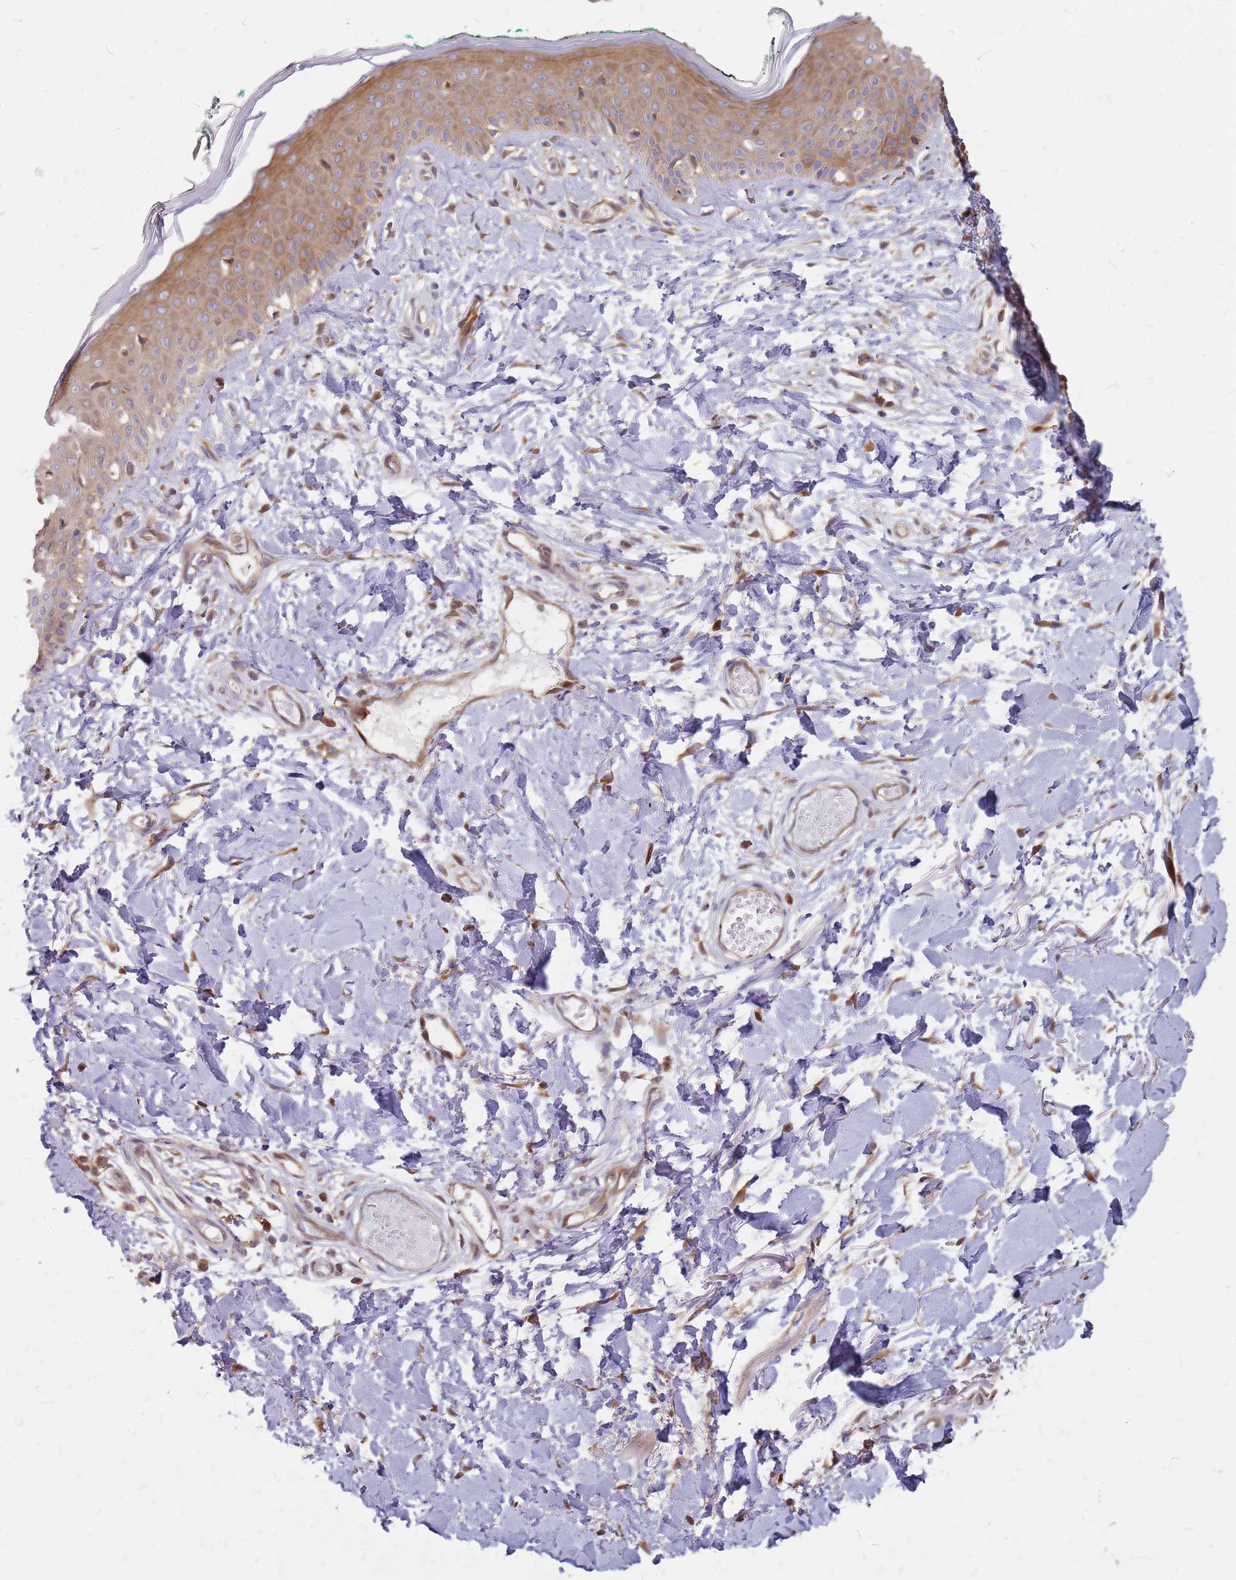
{"staining": {"intensity": "moderate", "quantity": ">75%", "location": "cytoplasmic/membranous"}, "tissue": "skin", "cell_type": "Fibroblasts", "image_type": "normal", "snomed": [{"axis": "morphology", "description": "Normal tissue, NOS"}, {"axis": "morphology", "description": "Malignant melanoma, NOS"}, {"axis": "topography", "description": "Skin"}], "caption": "Protein staining of unremarkable skin demonstrates moderate cytoplasmic/membranous expression in about >75% of fibroblasts. (IHC, brightfield microscopy, high magnification).", "gene": "HDX", "patient": {"sex": "male", "age": 62}}